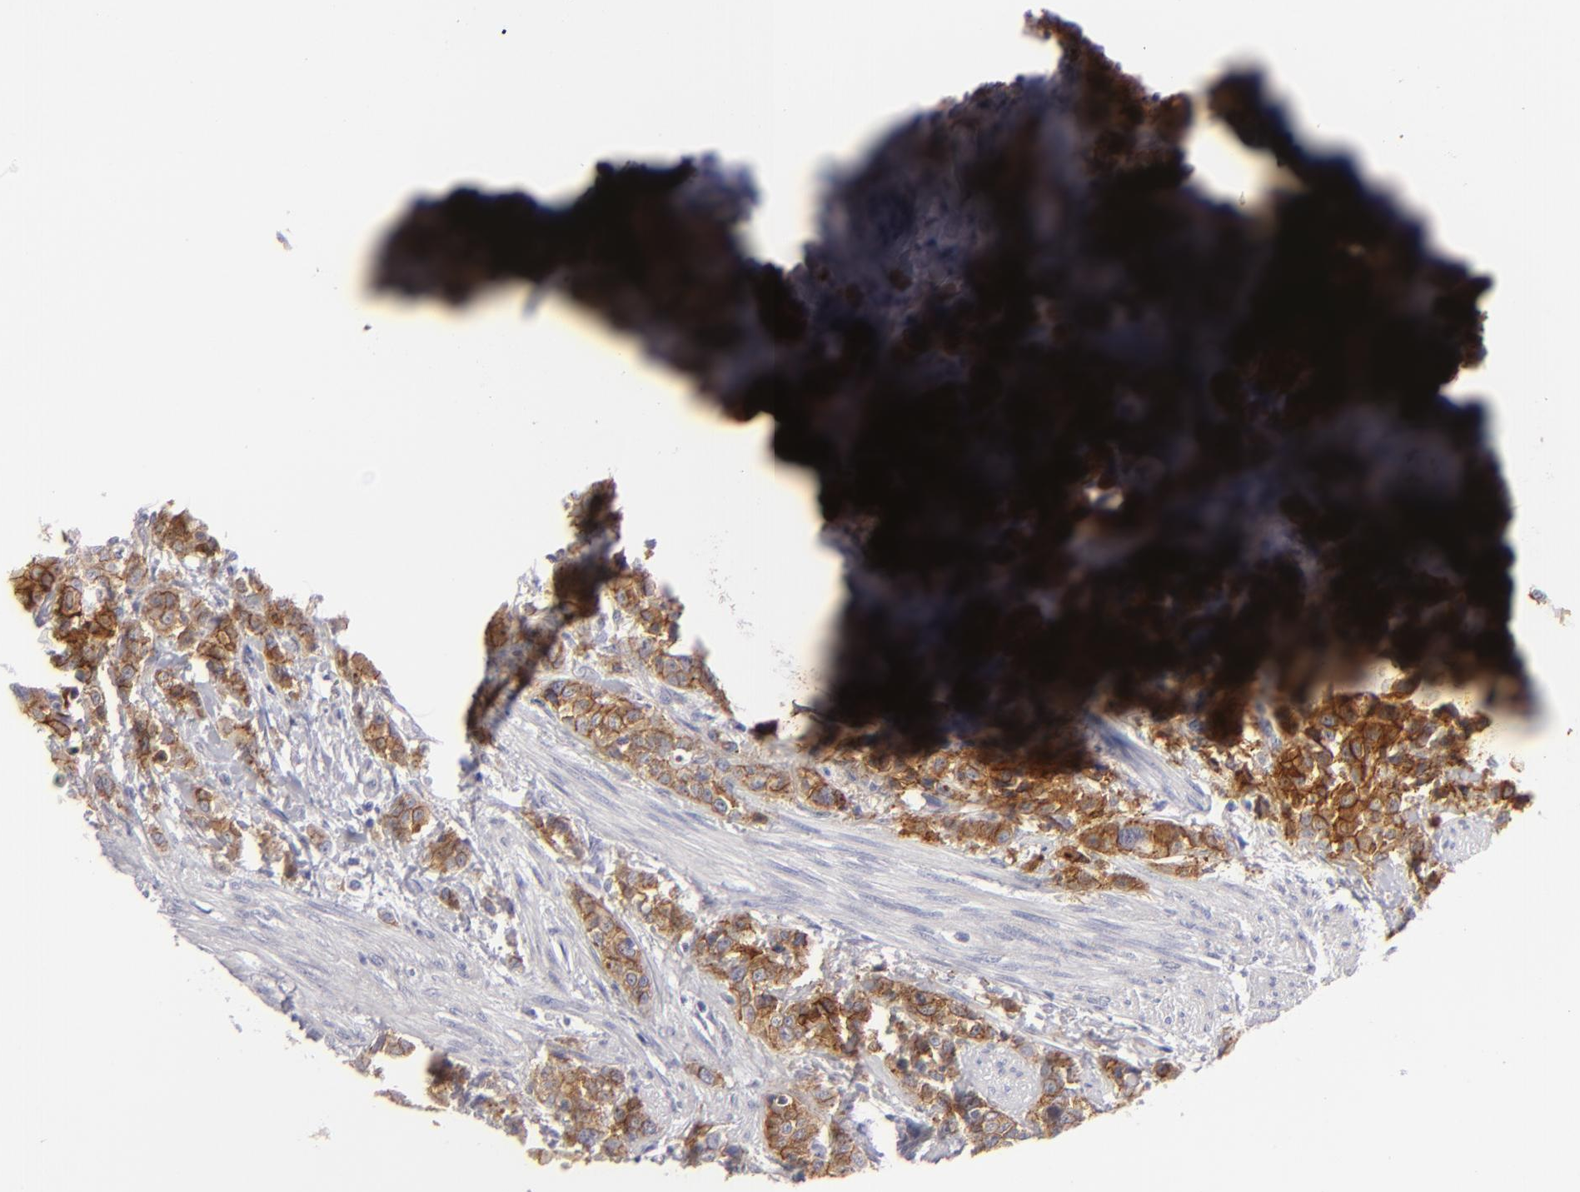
{"staining": {"intensity": "strong", "quantity": ">75%", "location": "cytoplasmic/membranous"}, "tissue": "urothelial cancer", "cell_type": "Tumor cells", "image_type": "cancer", "snomed": [{"axis": "morphology", "description": "Urothelial carcinoma, High grade"}, {"axis": "topography", "description": "Urinary bladder"}], "caption": "IHC micrograph of high-grade urothelial carcinoma stained for a protein (brown), which demonstrates high levels of strong cytoplasmic/membranous positivity in approximately >75% of tumor cells.", "gene": "JUP", "patient": {"sex": "male", "age": 56}}